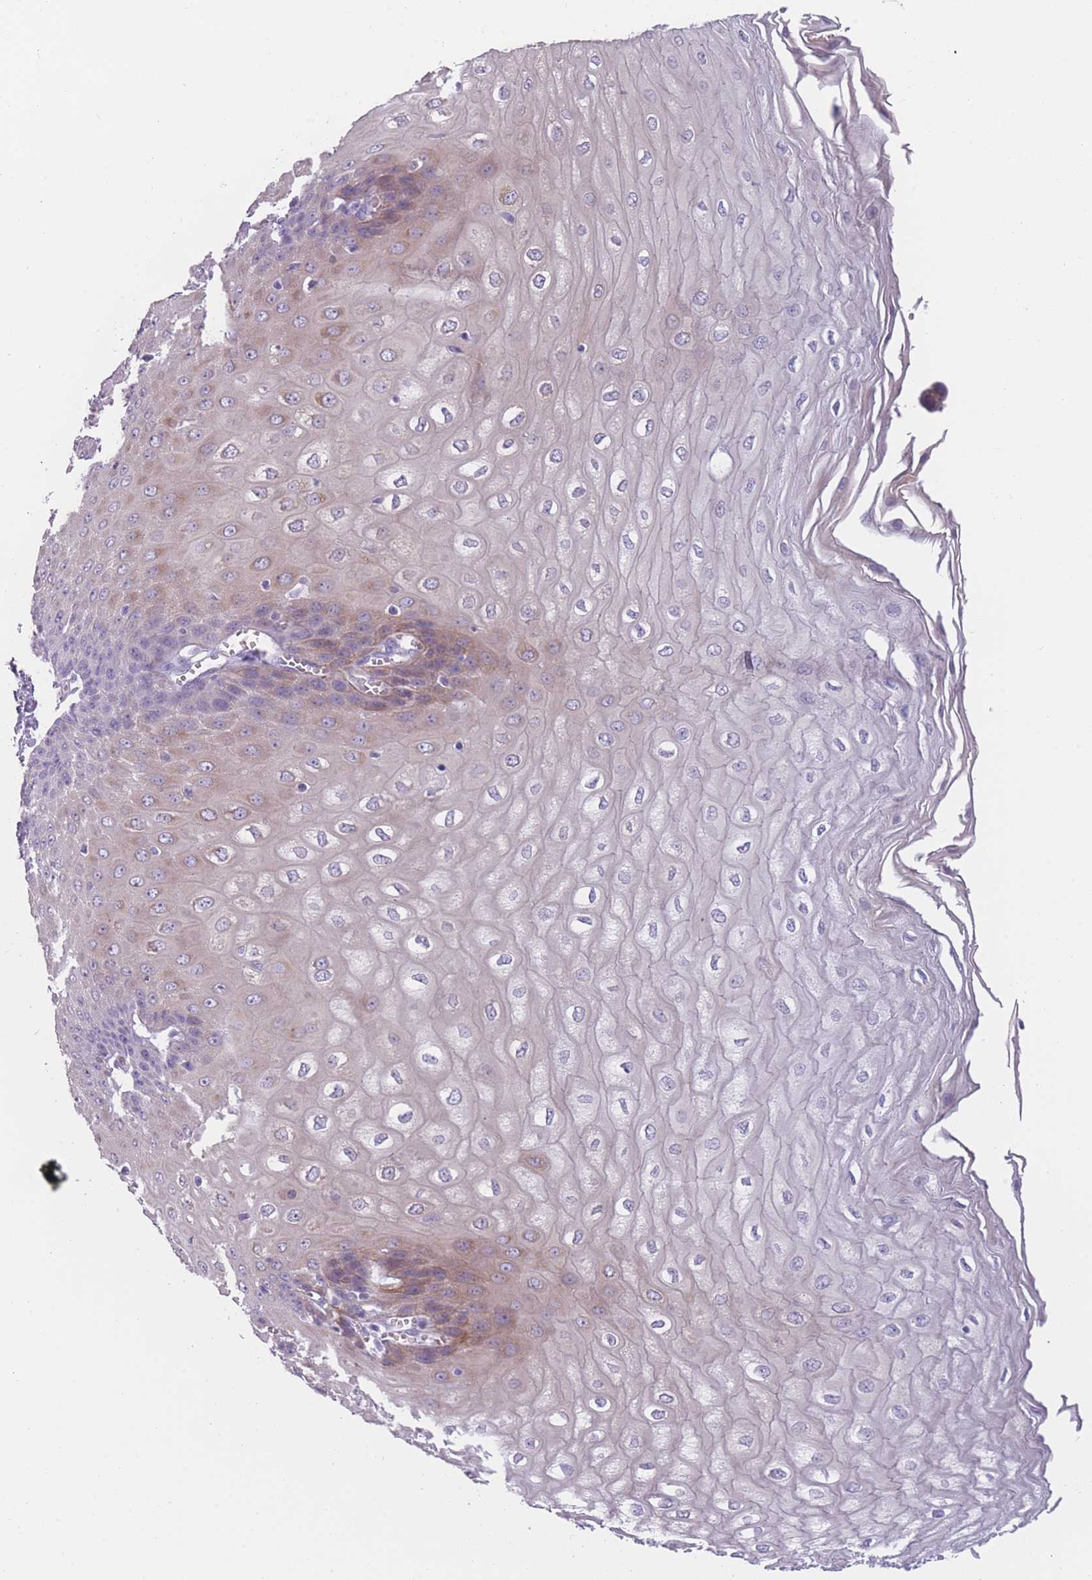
{"staining": {"intensity": "moderate", "quantity": "25%-75%", "location": "cytoplasmic/membranous"}, "tissue": "esophagus", "cell_type": "Squamous epithelial cells", "image_type": "normal", "snomed": [{"axis": "morphology", "description": "Normal tissue, NOS"}, {"axis": "topography", "description": "Esophagus"}], "caption": "Immunohistochemistry (DAB (3,3'-diaminobenzidine)) staining of unremarkable esophagus exhibits moderate cytoplasmic/membranous protein staining in approximately 25%-75% of squamous epithelial cells.", "gene": "PPFIA3", "patient": {"sex": "male", "age": 60}}